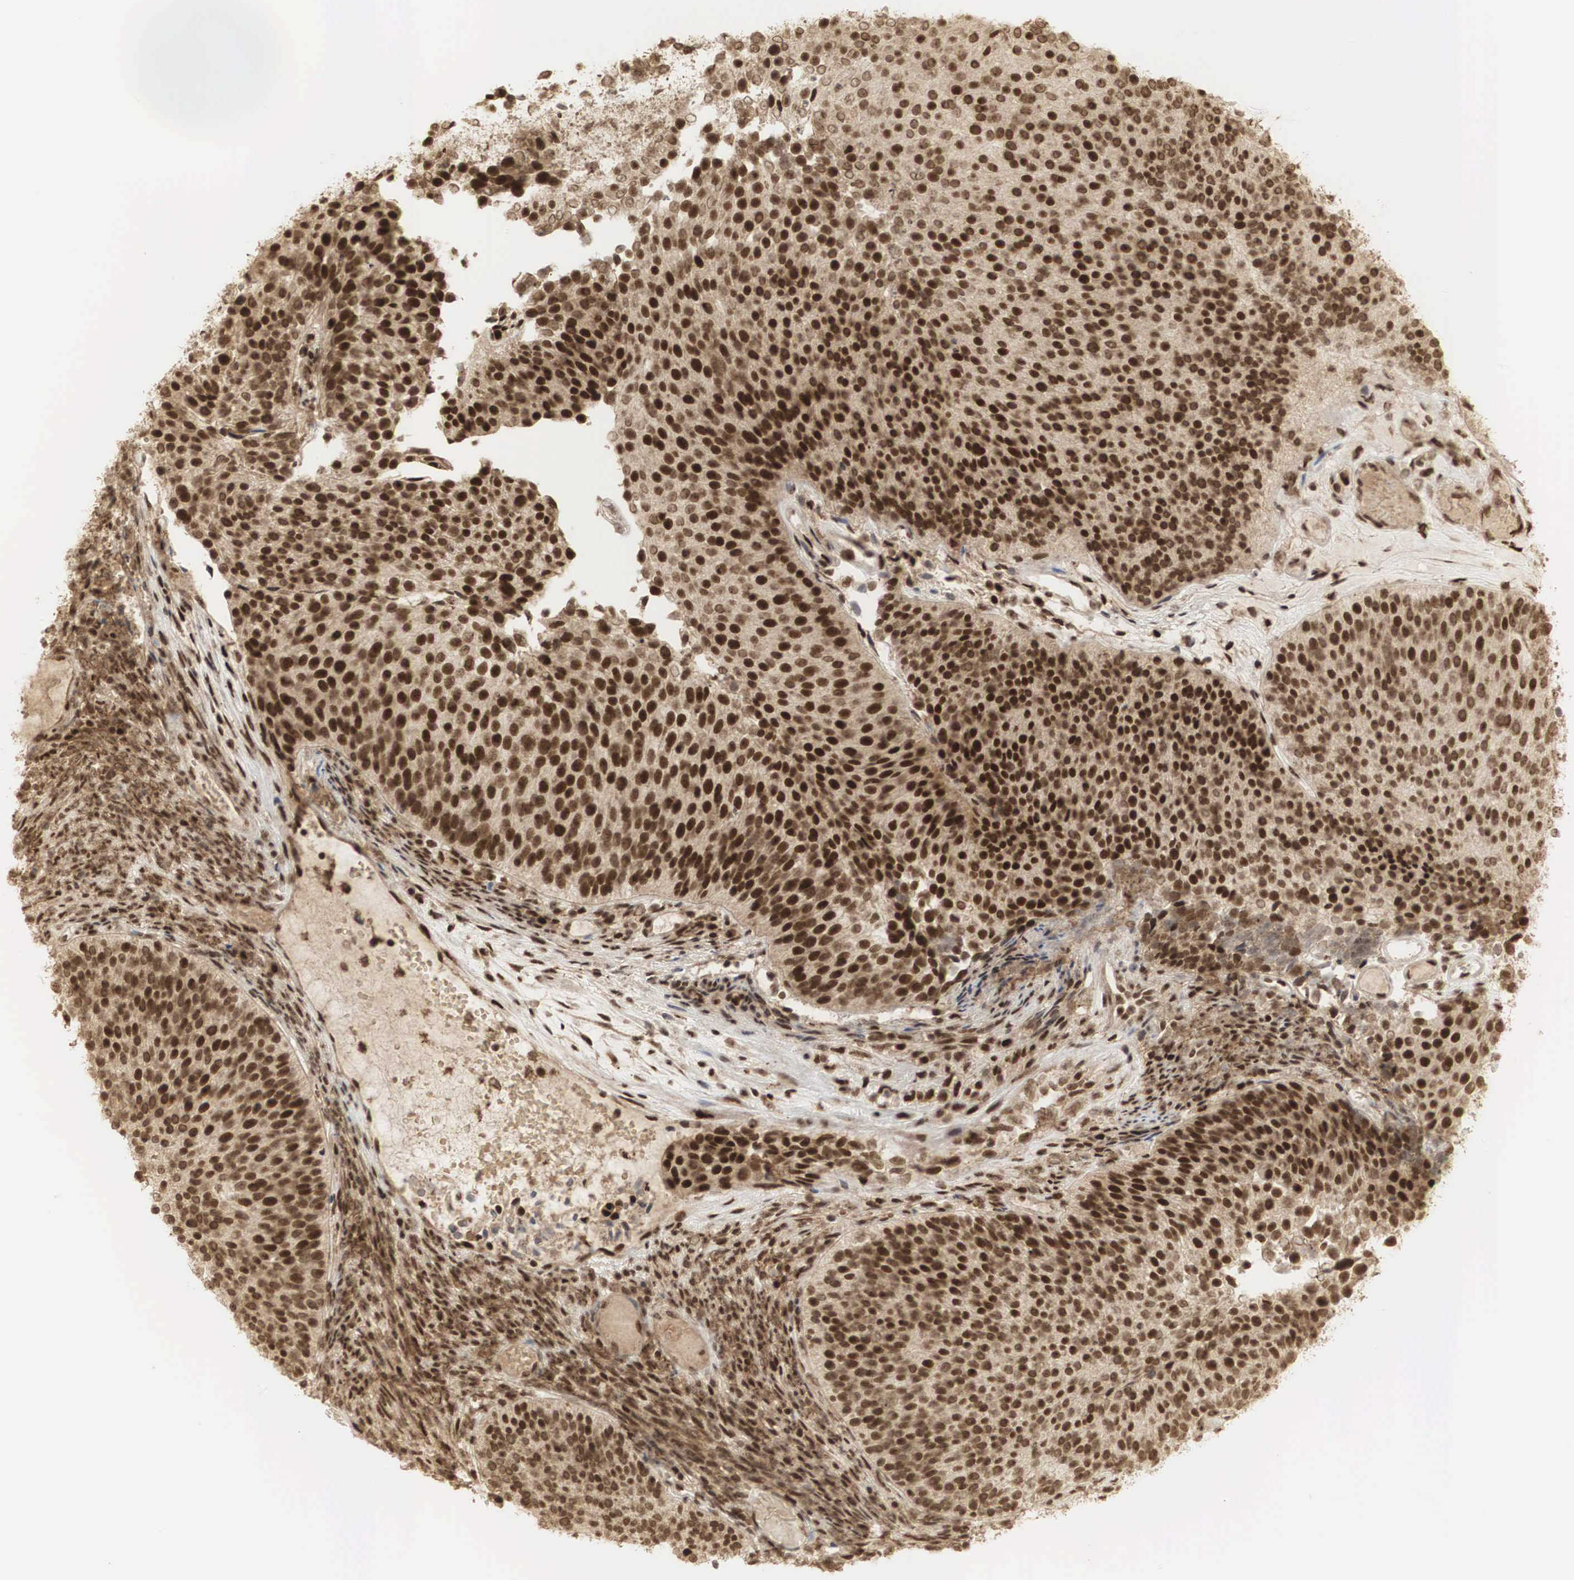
{"staining": {"intensity": "strong", "quantity": ">75%", "location": "cytoplasmic/membranous,nuclear"}, "tissue": "urothelial cancer", "cell_type": "Tumor cells", "image_type": "cancer", "snomed": [{"axis": "morphology", "description": "Urothelial carcinoma, Low grade"}, {"axis": "topography", "description": "Urinary bladder"}], "caption": "The histopathology image reveals immunohistochemical staining of urothelial cancer. There is strong cytoplasmic/membranous and nuclear staining is identified in about >75% of tumor cells. The staining was performed using DAB (3,3'-diaminobenzidine) to visualize the protein expression in brown, while the nuclei were stained in blue with hematoxylin (Magnification: 20x).", "gene": "RNF113A", "patient": {"sex": "male", "age": 85}}